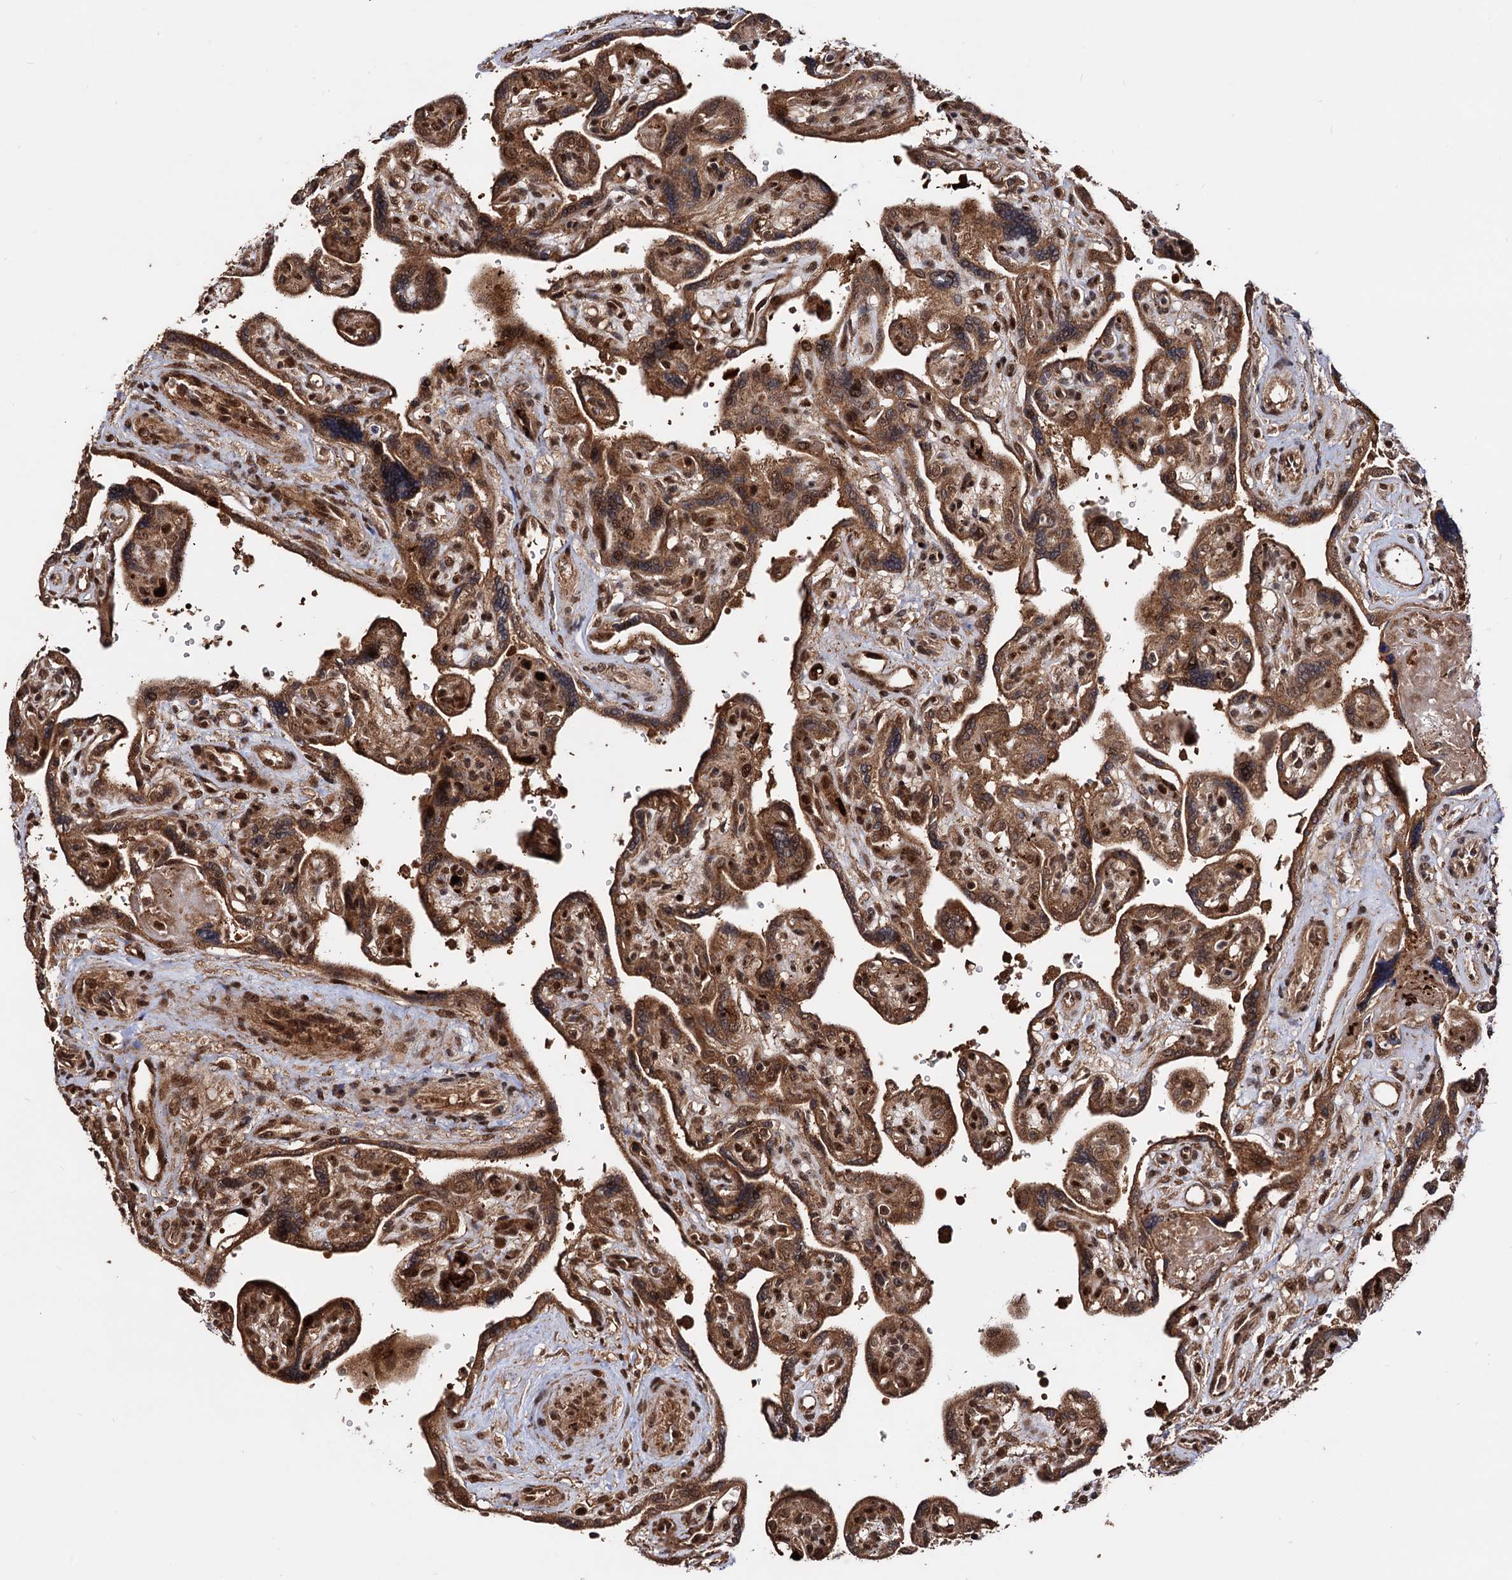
{"staining": {"intensity": "moderate", "quantity": ">75%", "location": "cytoplasmic/membranous,nuclear"}, "tissue": "placenta", "cell_type": "Trophoblastic cells", "image_type": "normal", "snomed": [{"axis": "morphology", "description": "Normal tissue, NOS"}, {"axis": "topography", "description": "Placenta"}], "caption": "IHC (DAB (3,3'-diaminobenzidine)) staining of benign placenta shows moderate cytoplasmic/membranous,nuclear protein staining in about >75% of trophoblastic cells.", "gene": "PIGB", "patient": {"sex": "female", "age": 39}}